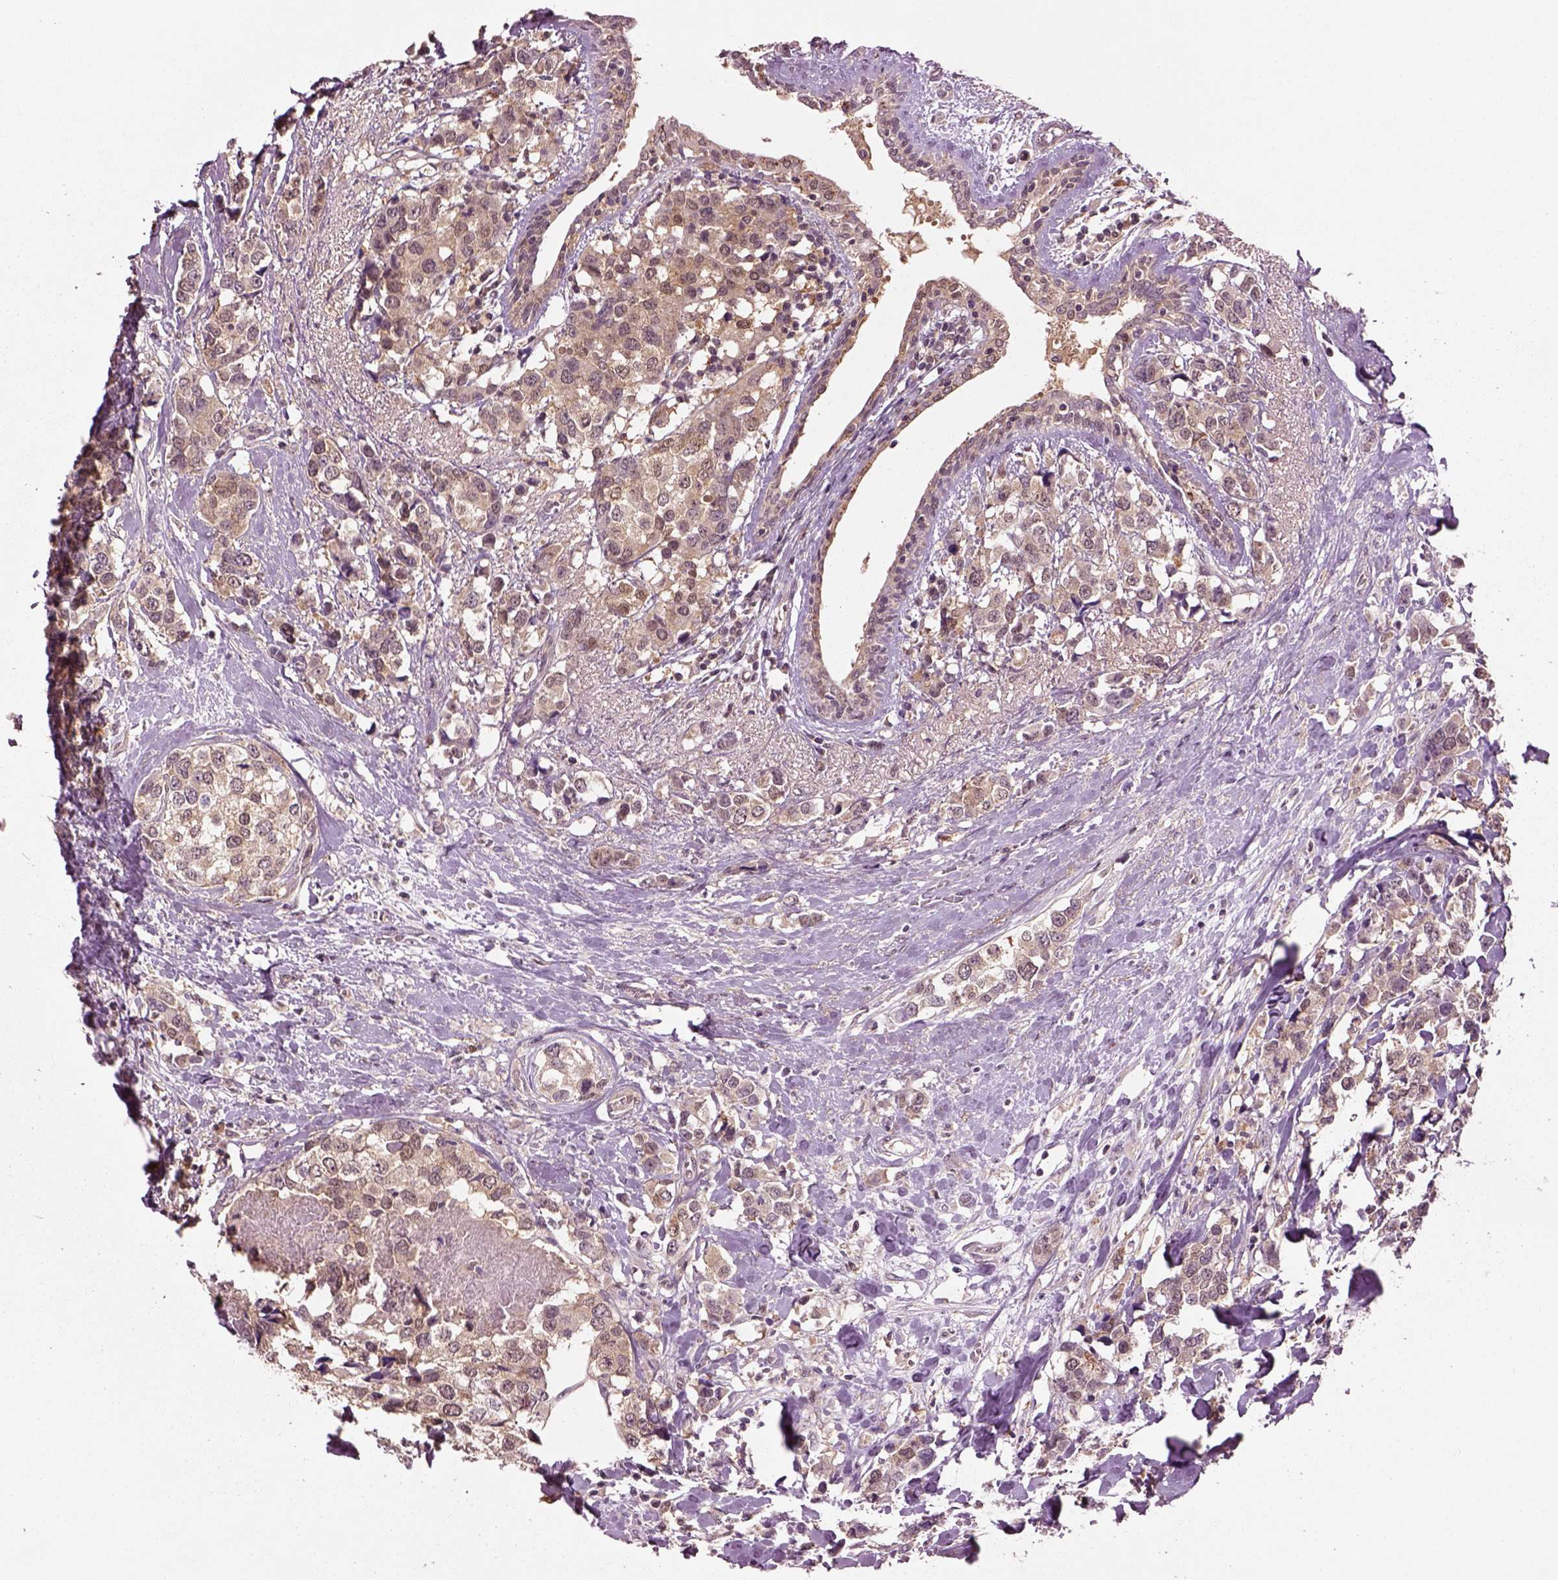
{"staining": {"intensity": "weak", "quantity": ">75%", "location": "cytoplasmic/membranous,nuclear"}, "tissue": "breast cancer", "cell_type": "Tumor cells", "image_type": "cancer", "snomed": [{"axis": "morphology", "description": "Lobular carcinoma"}, {"axis": "topography", "description": "Breast"}], "caption": "The micrograph demonstrates immunohistochemical staining of lobular carcinoma (breast). There is weak cytoplasmic/membranous and nuclear staining is present in approximately >75% of tumor cells. The protein of interest is shown in brown color, while the nuclei are stained blue.", "gene": "MDP1", "patient": {"sex": "female", "age": 59}}